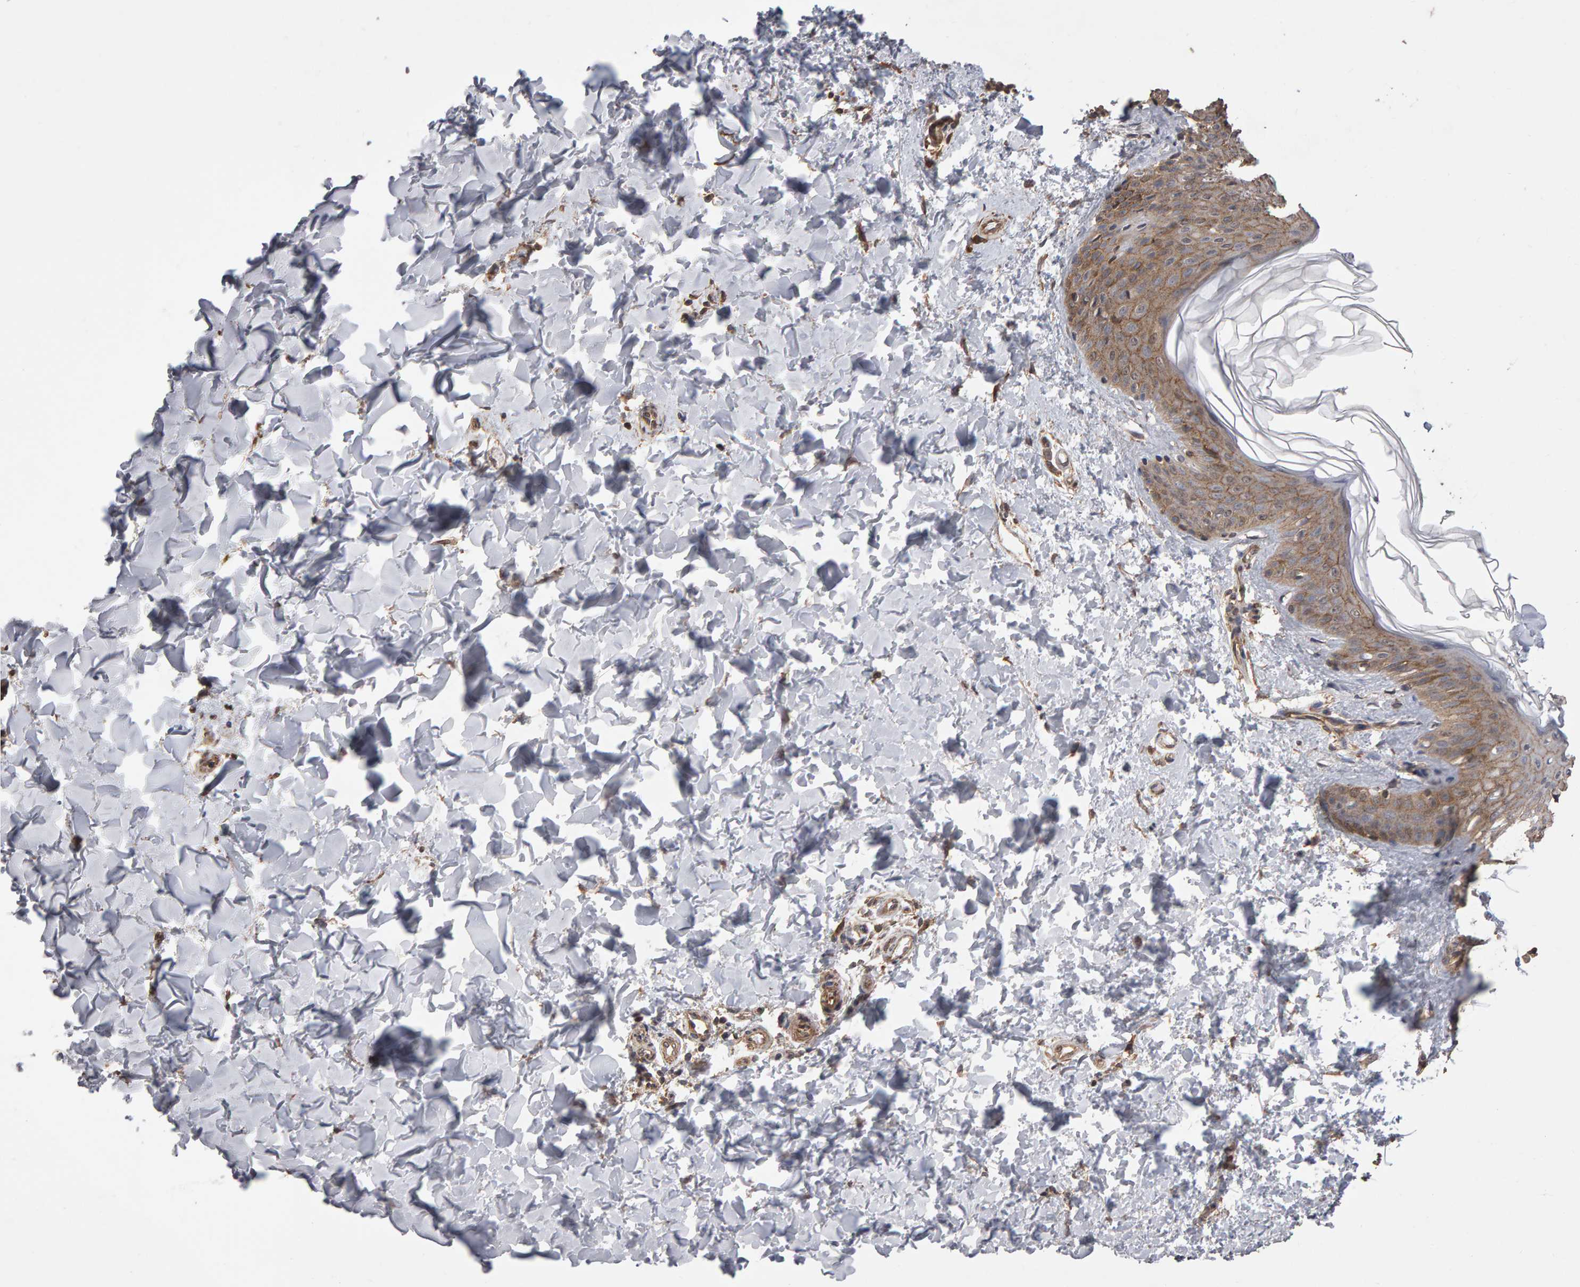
{"staining": {"intensity": "moderate", "quantity": "25%-75%", "location": "cytoplasmic/membranous"}, "tissue": "skin", "cell_type": "Fibroblasts", "image_type": "normal", "snomed": [{"axis": "morphology", "description": "Normal tissue, NOS"}, {"axis": "morphology", "description": "Neoplasm, benign, NOS"}, {"axis": "topography", "description": "Skin"}, {"axis": "topography", "description": "Soft tissue"}], "caption": "Fibroblasts reveal medium levels of moderate cytoplasmic/membranous staining in about 25%-75% of cells in normal skin. The protein of interest is stained brown, and the nuclei are stained in blue (DAB IHC with brightfield microscopy, high magnification).", "gene": "SCRIB", "patient": {"sex": "male", "age": 26}}